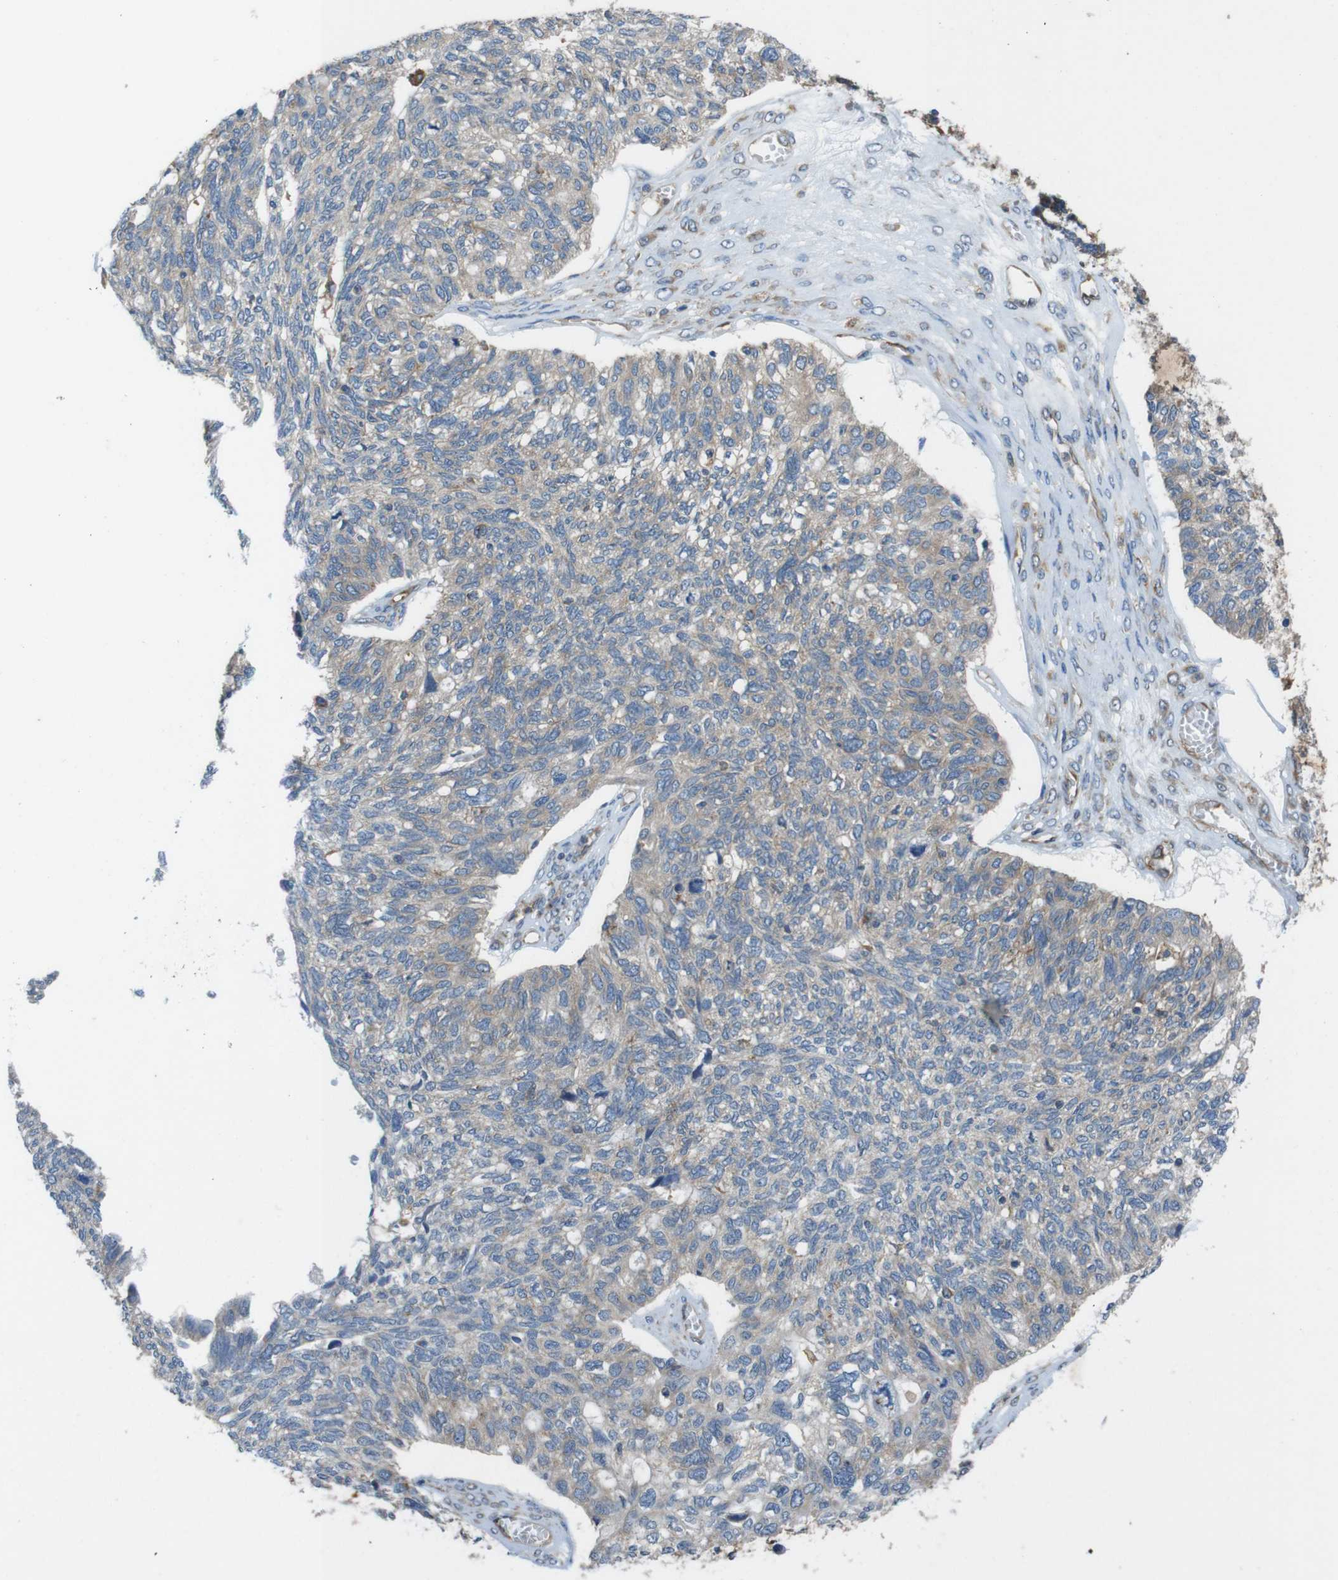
{"staining": {"intensity": "weak", "quantity": ">75%", "location": "cytoplasmic/membranous"}, "tissue": "ovarian cancer", "cell_type": "Tumor cells", "image_type": "cancer", "snomed": [{"axis": "morphology", "description": "Cystadenocarcinoma, serous, NOS"}, {"axis": "topography", "description": "Ovary"}], "caption": "IHC micrograph of human ovarian cancer (serous cystadenocarcinoma) stained for a protein (brown), which demonstrates low levels of weak cytoplasmic/membranous expression in about >75% of tumor cells.", "gene": "DCTN1", "patient": {"sex": "female", "age": 79}}